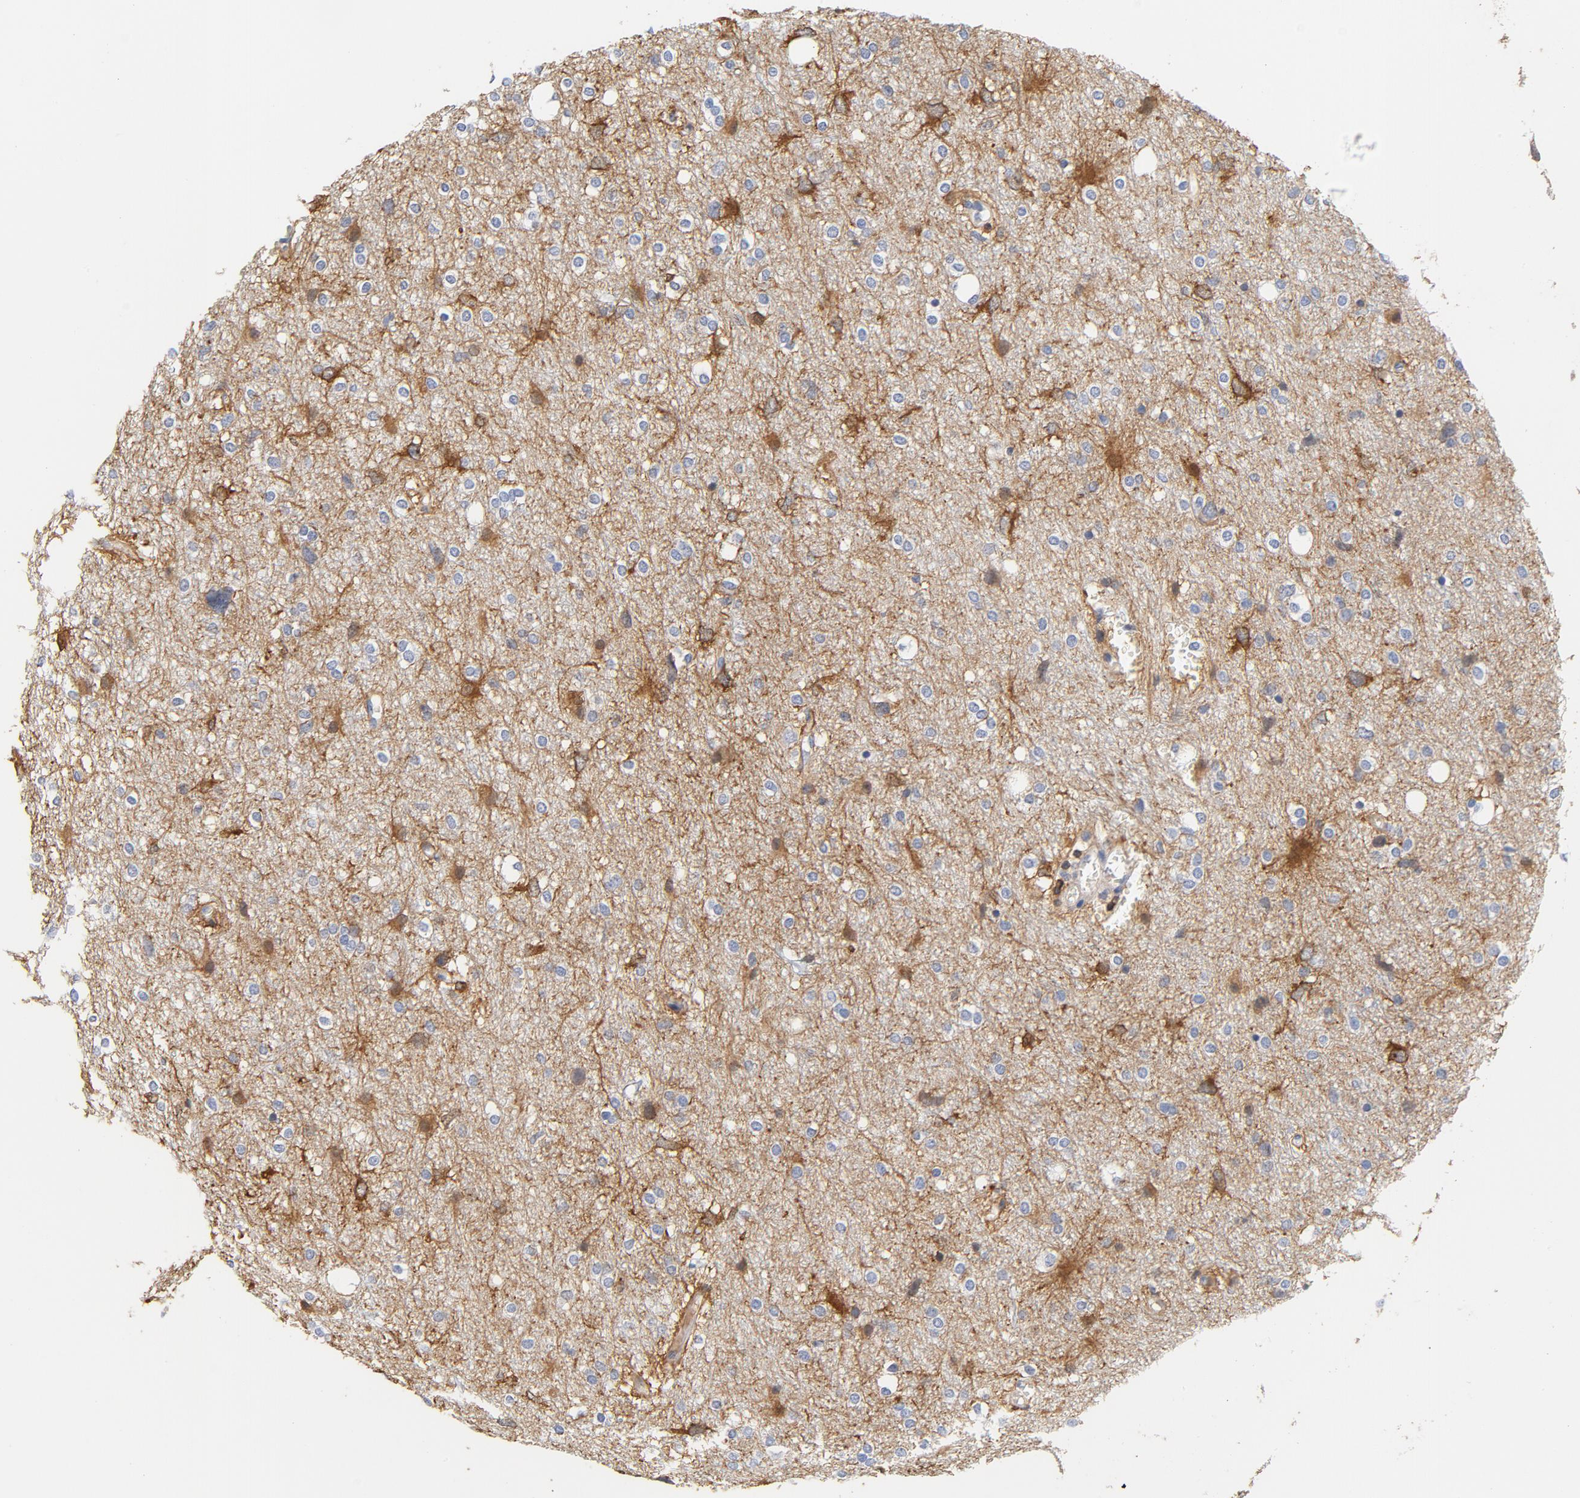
{"staining": {"intensity": "moderate", "quantity": "25%-75%", "location": "cytoplasmic/membranous"}, "tissue": "glioma", "cell_type": "Tumor cells", "image_type": "cancer", "snomed": [{"axis": "morphology", "description": "Glioma, malignant, High grade"}, {"axis": "topography", "description": "Brain"}], "caption": "This micrograph shows IHC staining of glioma, with medium moderate cytoplasmic/membranous expression in approximately 25%-75% of tumor cells.", "gene": "EZR", "patient": {"sex": "female", "age": 59}}